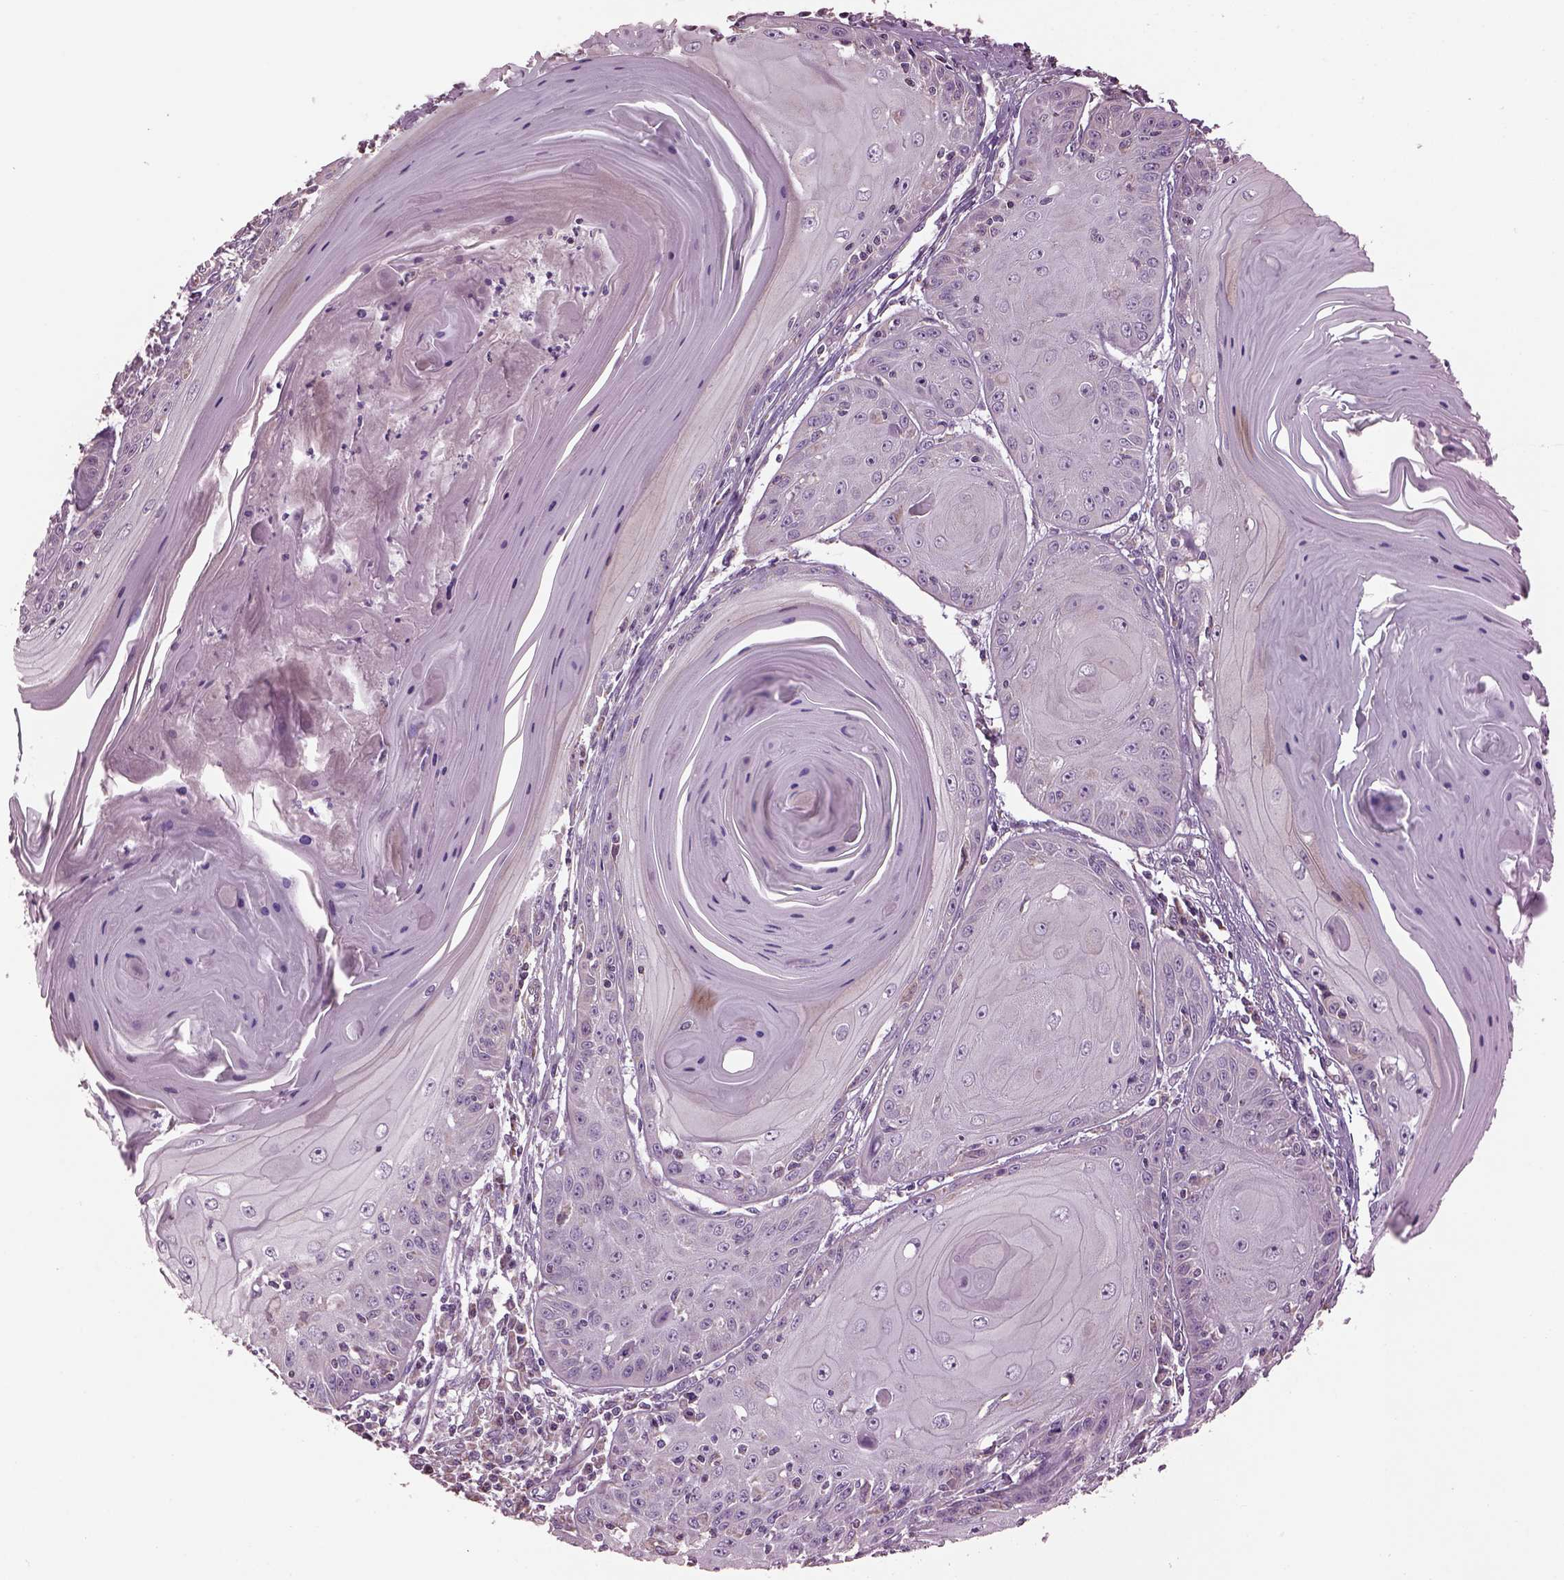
{"staining": {"intensity": "negative", "quantity": "none", "location": "none"}, "tissue": "skin cancer", "cell_type": "Tumor cells", "image_type": "cancer", "snomed": [{"axis": "morphology", "description": "Squamous cell carcinoma, NOS"}, {"axis": "topography", "description": "Skin"}, {"axis": "topography", "description": "Vulva"}], "caption": "Immunohistochemistry (IHC) histopathology image of neoplastic tissue: skin squamous cell carcinoma stained with DAB (3,3'-diaminobenzidine) reveals no significant protein staining in tumor cells. Nuclei are stained in blue.", "gene": "SPATA7", "patient": {"sex": "female", "age": 85}}